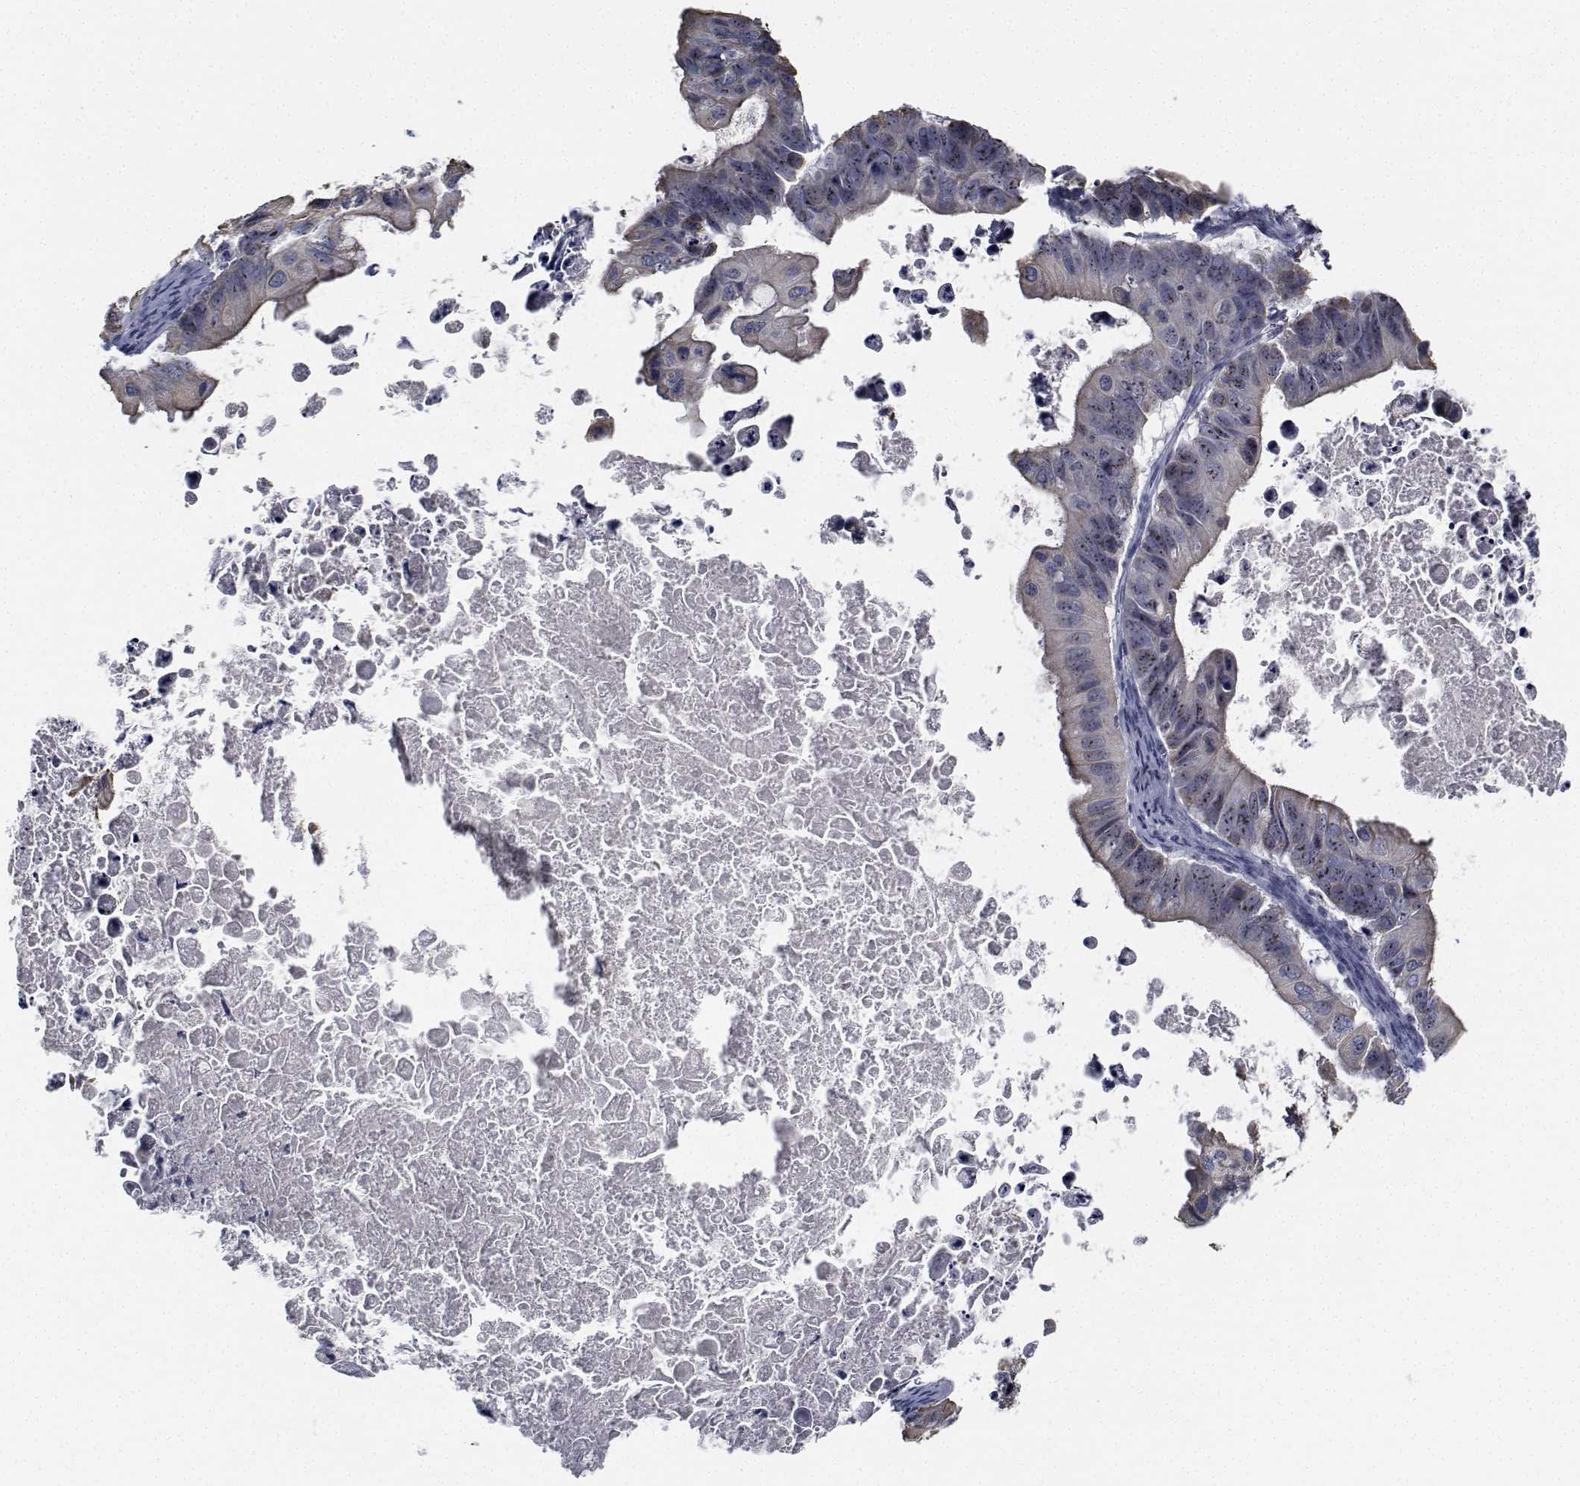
{"staining": {"intensity": "weak", "quantity": "25%-75%", "location": "nuclear"}, "tissue": "ovarian cancer", "cell_type": "Tumor cells", "image_type": "cancer", "snomed": [{"axis": "morphology", "description": "Cystadenocarcinoma, mucinous, NOS"}, {"axis": "topography", "description": "Ovary"}], "caption": "The histopathology image exhibits a brown stain indicating the presence of a protein in the nuclear of tumor cells in mucinous cystadenocarcinoma (ovarian).", "gene": "NVL", "patient": {"sex": "female", "age": 64}}